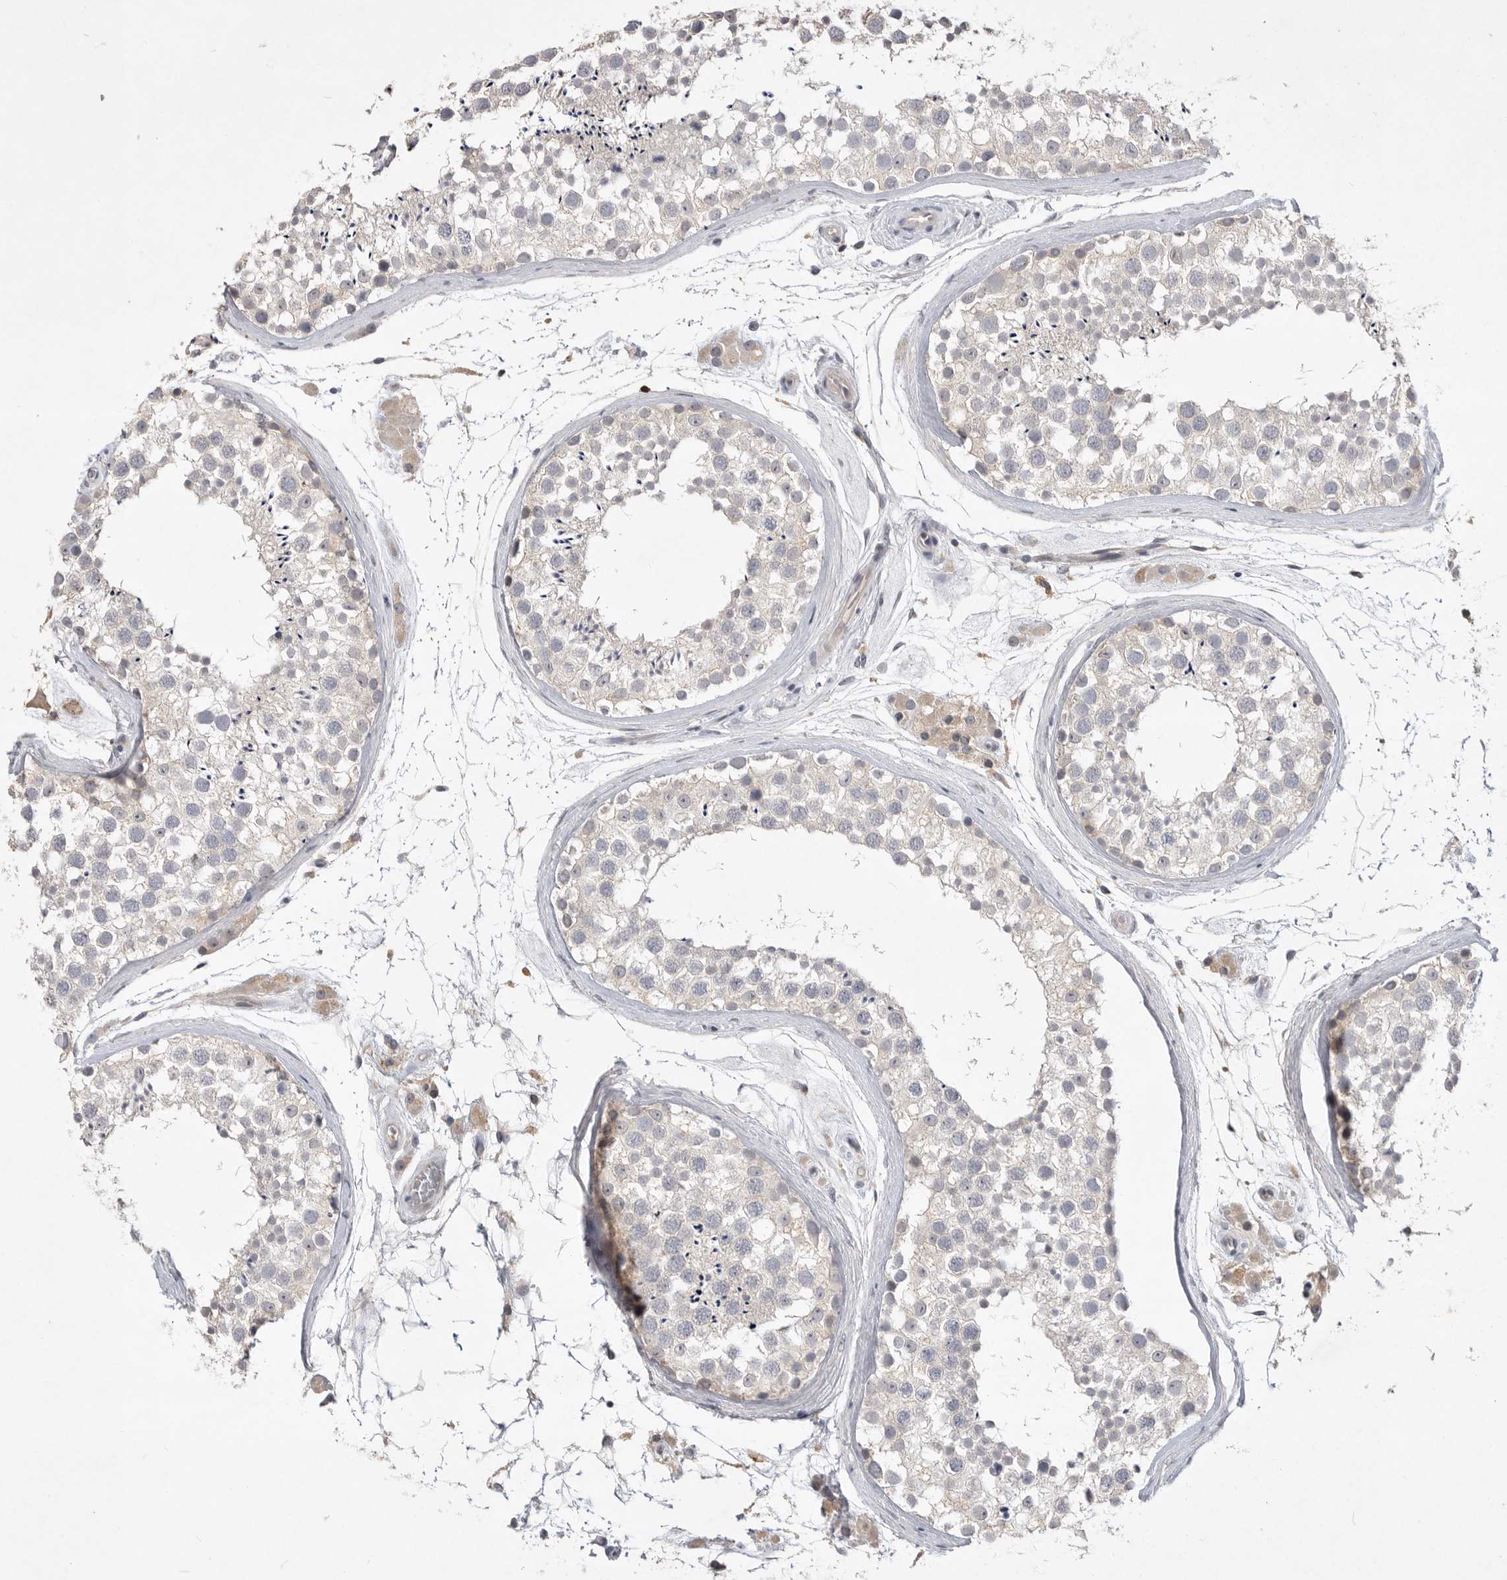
{"staining": {"intensity": "negative", "quantity": "none", "location": "none"}, "tissue": "testis", "cell_type": "Cells in seminiferous ducts", "image_type": "normal", "snomed": [{"axis": "morphology", "description": "Normal tissue, NOS"}, {"axis": "topography", "description": "Testis"}], "caption": "An immunohistochemistry (IHC) micrograph of unremarkable testis is shown. There is no staining in cells in seminiferous ducts of testis.", "gene": "ITGAD", "patient": {"sex": "male", "age": 46}}